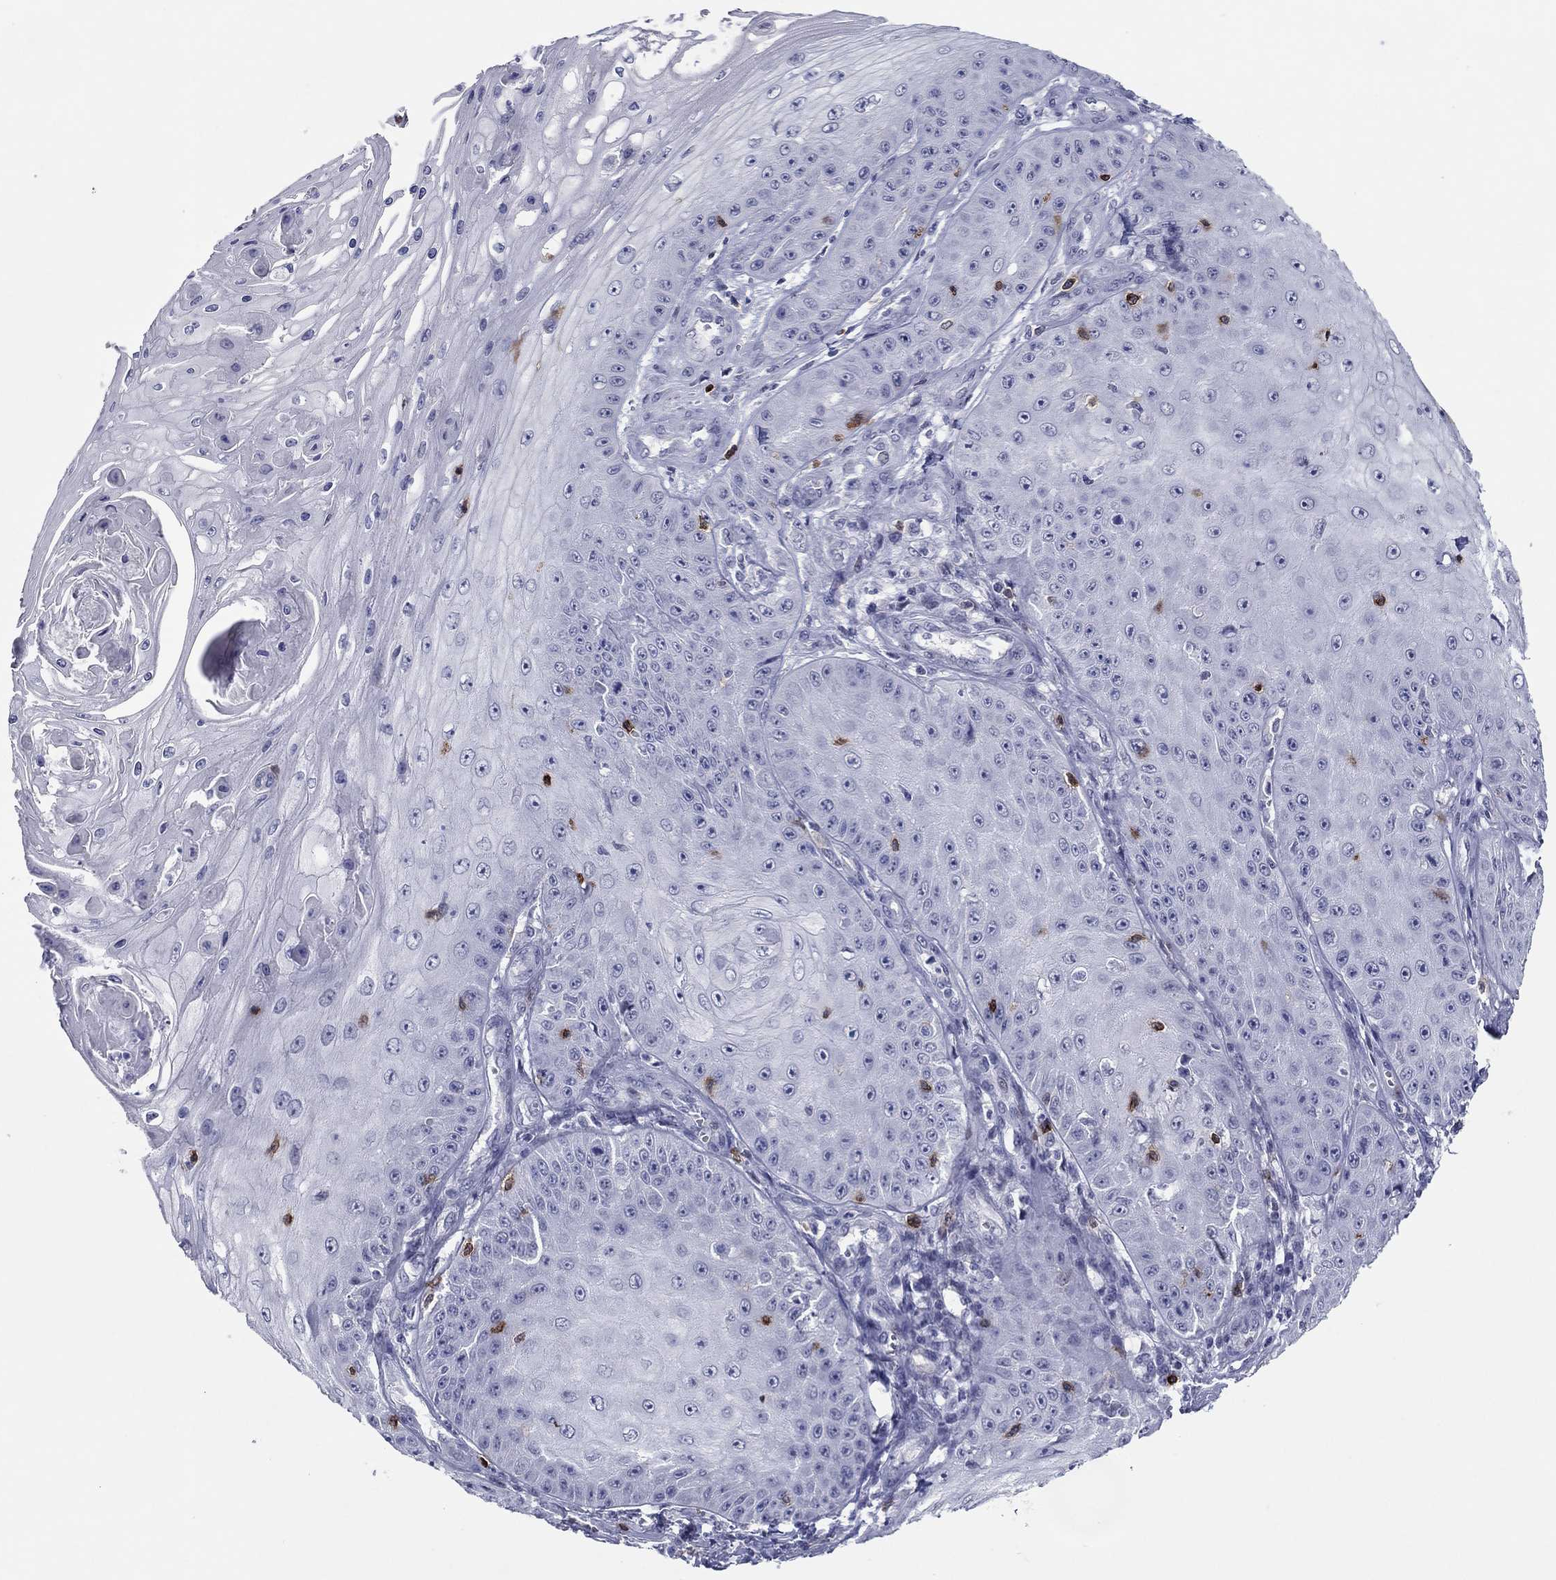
{"staining": {"intensity": "negative", "quantity": "none", "location": "none"}, "tissue": "skin cancer", "cell_type": "Tumor cells", "image_type": "cancer", "snomed": [{"axis": "morphology", "description": "Squamous cell carcinoma, NOS"}, {"axis": "topography", "description": "Skin"}], "caption": "IHC histopathology image of human squamous cell carcinoma (skin) stained for a protein (brown), which exhibits no expression in tumor cells.", "gene": "ITGAE", "patient": {"sex": "male", "age": 70}}